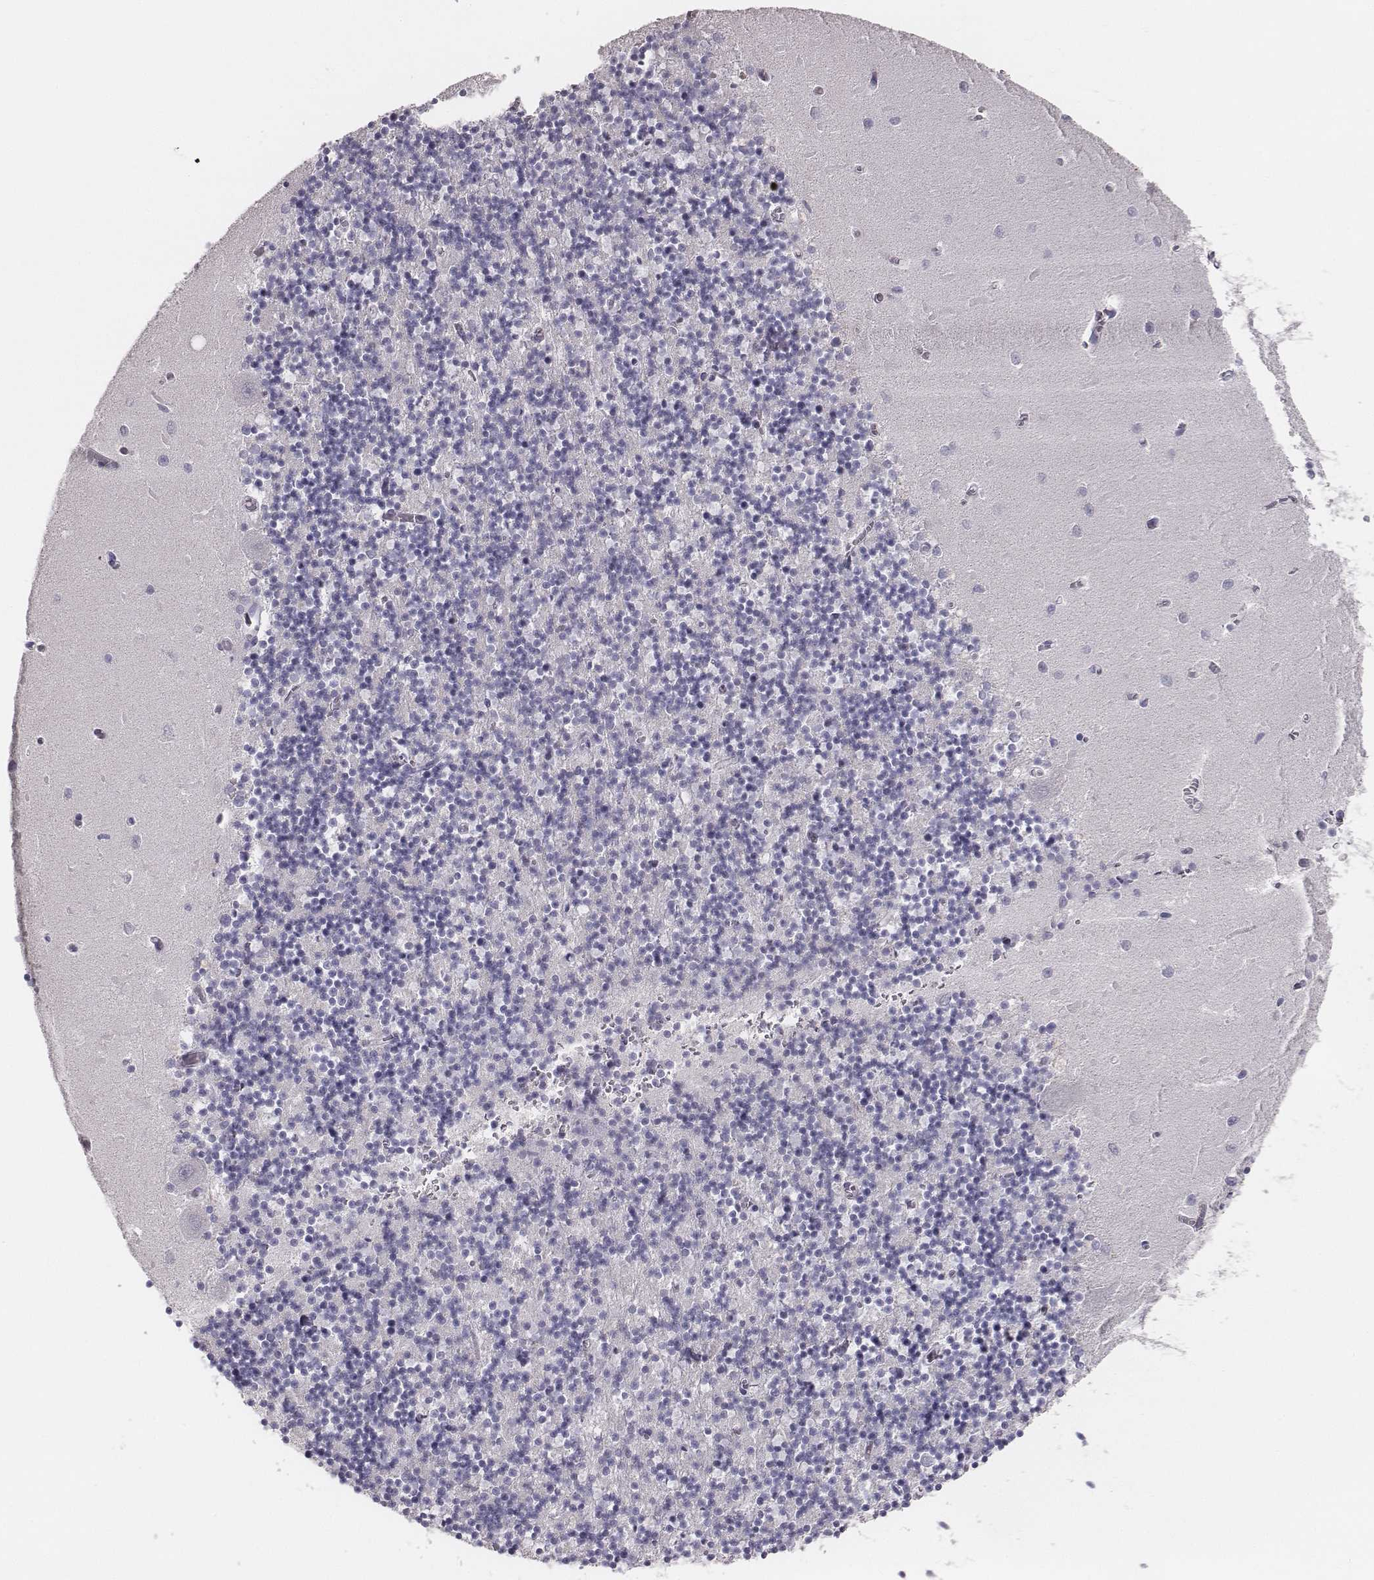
{"staining": {"intensity": "negative", "quantity": "none", "location": "none"}, "tissue": "cerebellum", "cell_type": "Cells in granular layer", "image_type": "normal", "snomed": [{"axis": "morphology", "description": "Normal tissue, NOS"}, {"axis": "topography", "description": "Cerebellum"}], "caption": "IHC of normal human cerebellum demonstrates no positivity in cells in granular layer. (IHC, brightfield microscopy, high magnification).", "gene": "MYH6", "patient": {"sex": "female", "age": 64}}